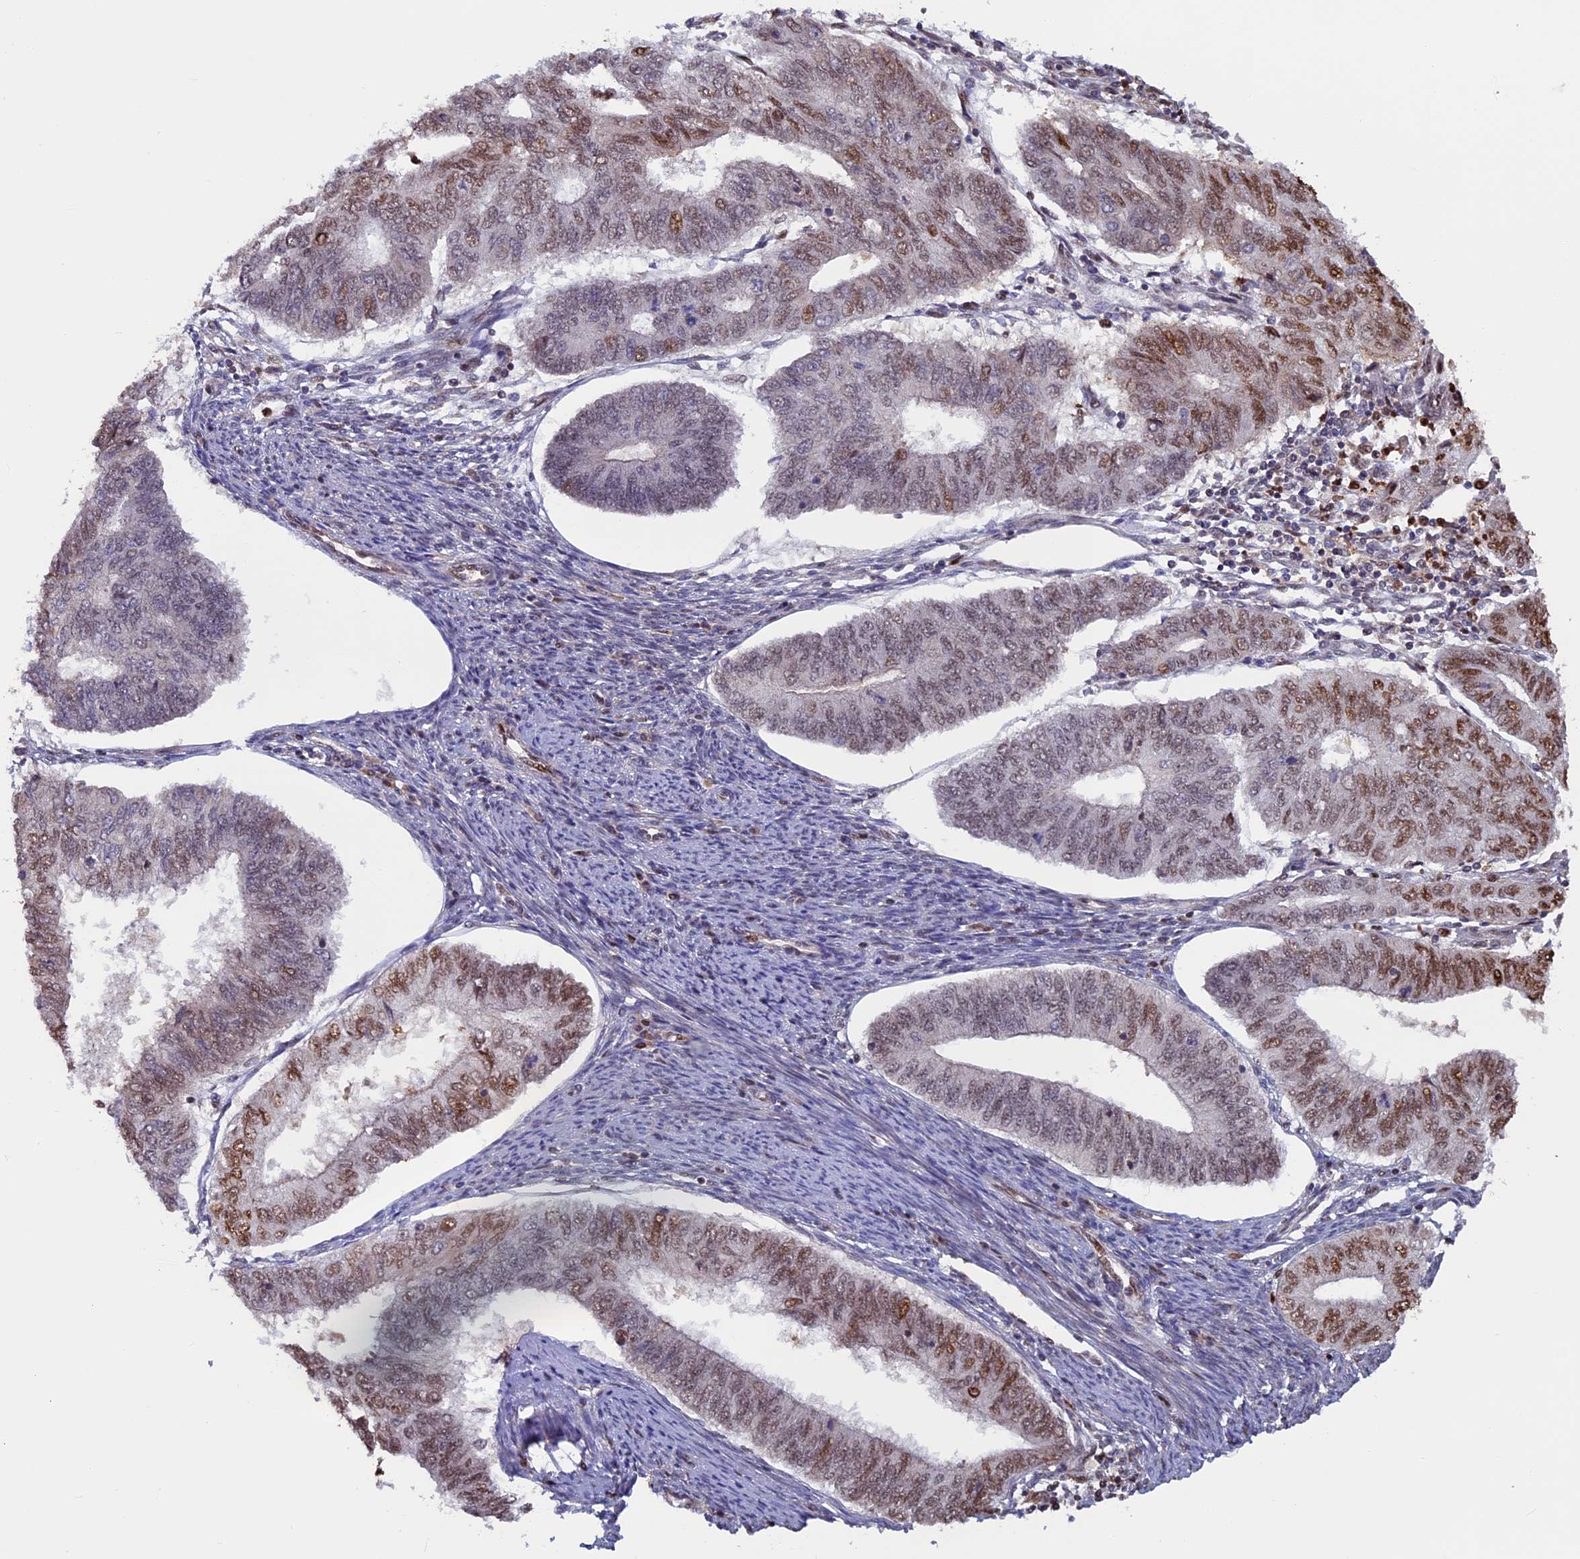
{"staining": {"intensity": "moderate", "quantity": "<25%", "location": "nuclear"}, "tissue": "endometrial cancer", "cell_type": "Tumor cells", "image_type": "cancer", "snomed": [{"axis": "morphology", "description": "Adenocarcinoma, NOS"}, {"axis": "topography", "description": "Endometrium"}], "caption": "Immunohistochemistry (IHC) (DAB) staining of endometrial cancer (adenocarcinoma) exhibits moderate nuclear protein expression in about <25% of tumor cells.", "gene": "ACSS1", "patient": {"sex": "female", "age": 68}}